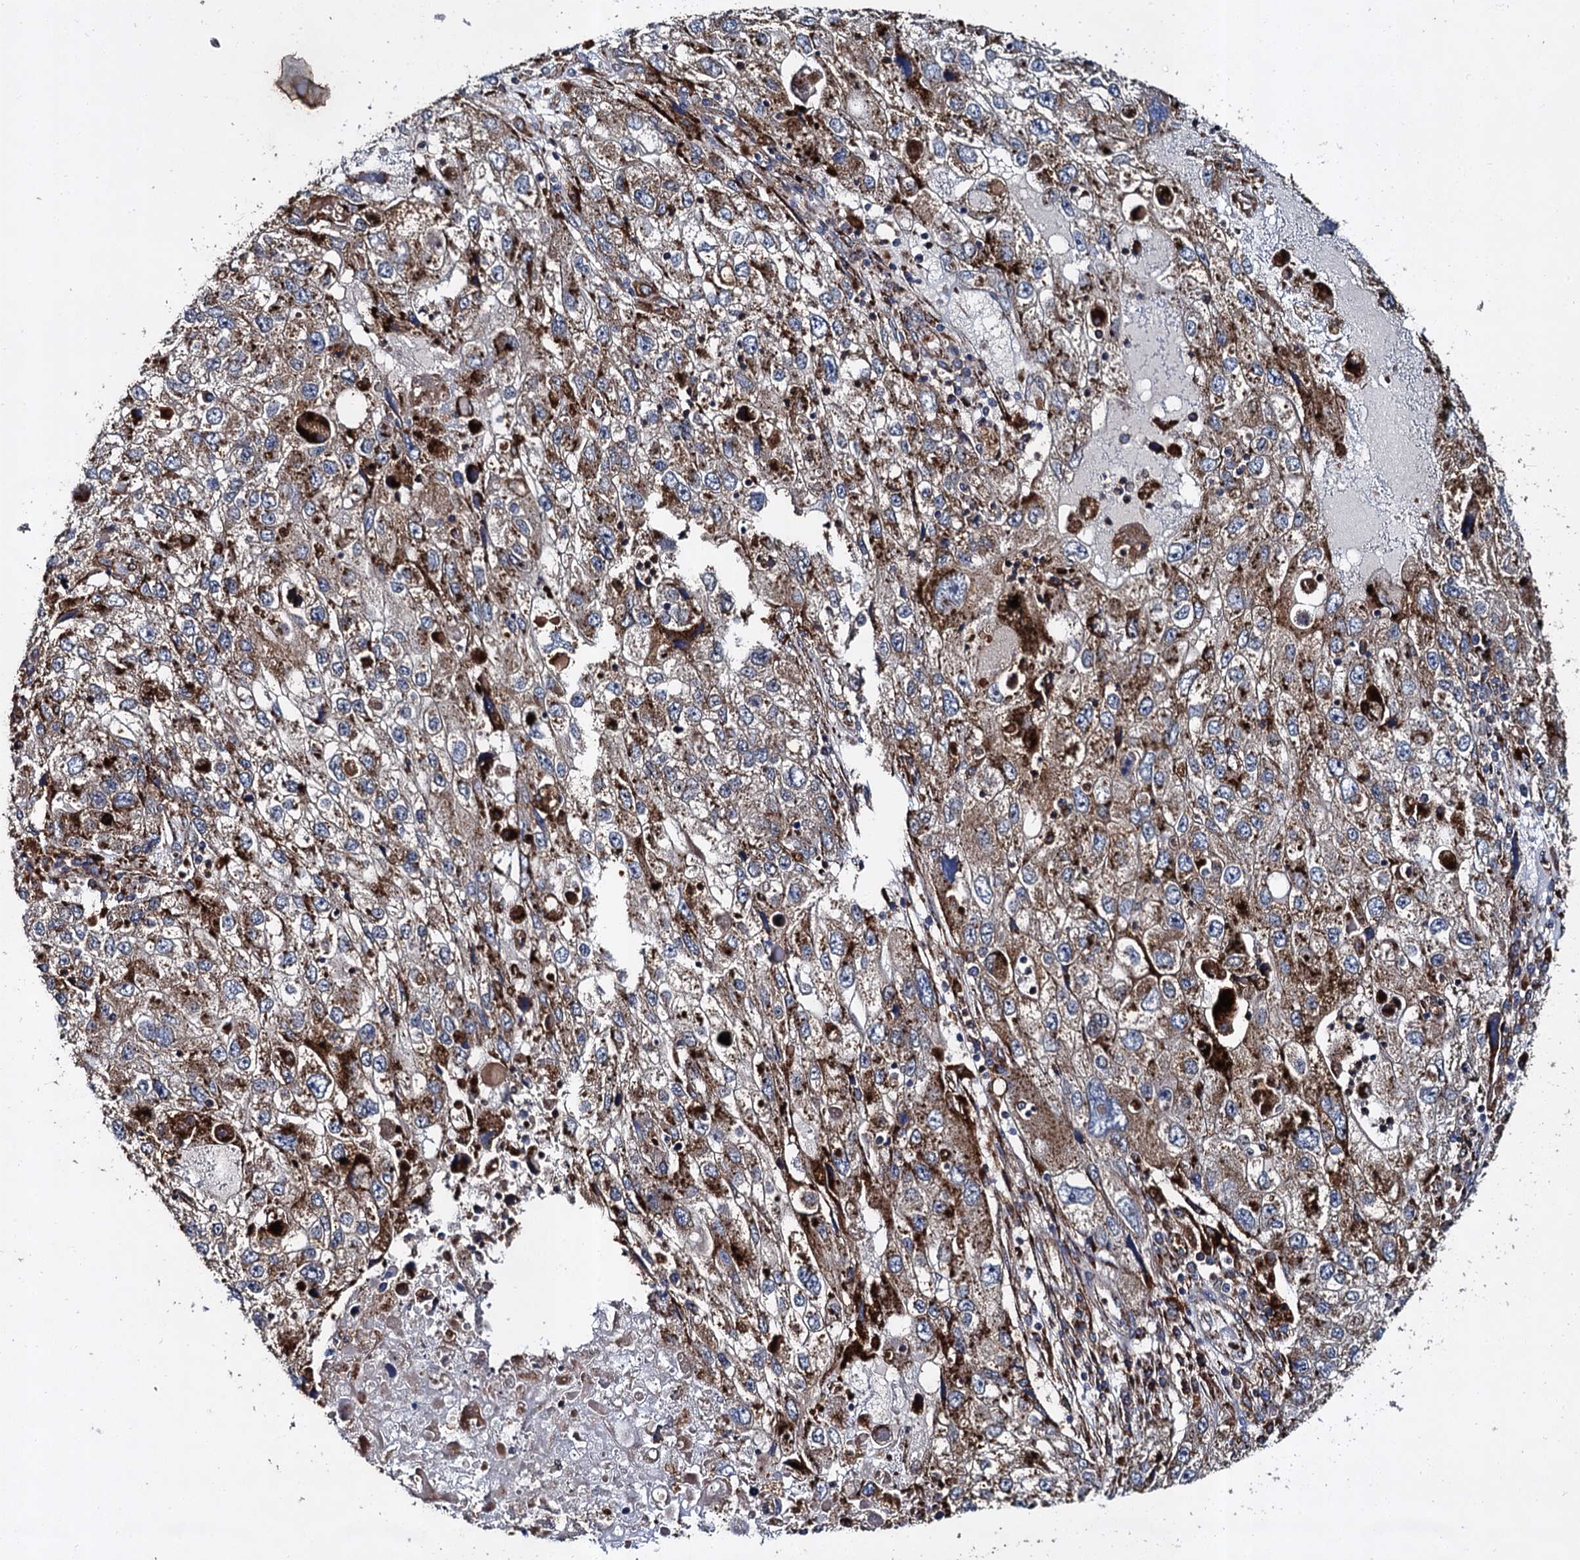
{"staining": {"intensity": "strong", "quantity": "25%-75%", "location": "cytoplasmic/membranous"}, "tissue": "endometrial cancer", "cell_type": "Tumor cells", "image_type": "cancer", "snomed": [{"axis": "morphology", "description": "Adenocarcinoma, NOS"}, {"axis": "topography", "description": "Endometrium"}], "caption": "Endometrial adenocarcinoma stained for a protein exhibits strong cytoplasmic/membranous positivity in tumor cells.", "gene": "GBA1", "patient": {"sex": "female", "age": 49}}